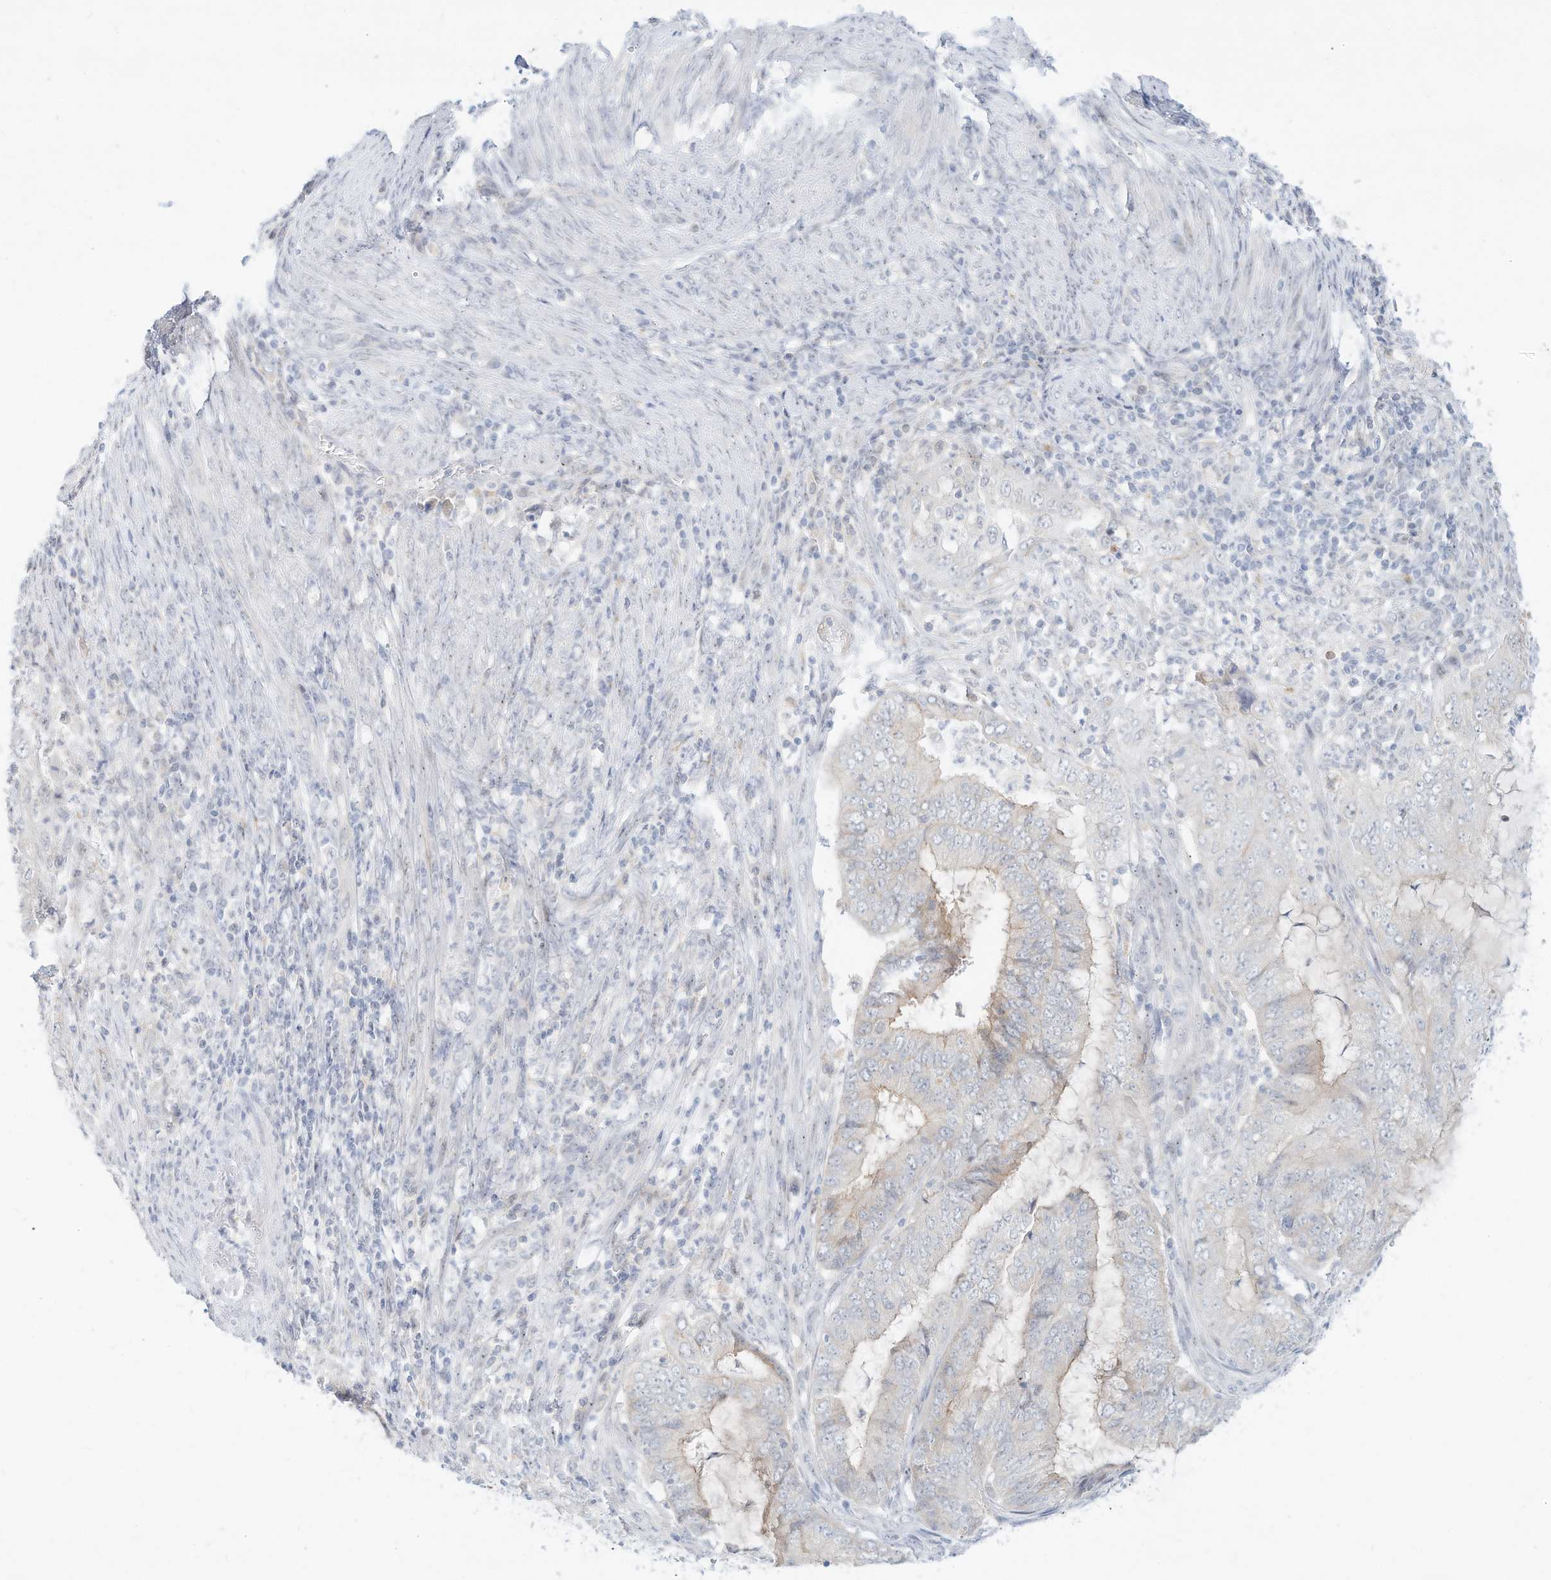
{"staining": {"intensity": "negative", "quantity": "none", "location": "none"}, "tissue": "endometrial cancer", "cell_type": "Tumor cells", "image_type": "cancer", "snomed": [{"axis": "morphology", "description": "Adenocarcinoma, NOS"}, {"axis": "topography", "description": "Endometrium"}], "caption": "The immunohistochemistry photomicrograph has no significant positivity in tumor cells of adenocarcinoma (endometrial) tissue. (DAB (3,3'-diaminobenzidine) IHC, high magnification).", "gene": "PAK6", "patient": {"sex": "female", "age": 51}}